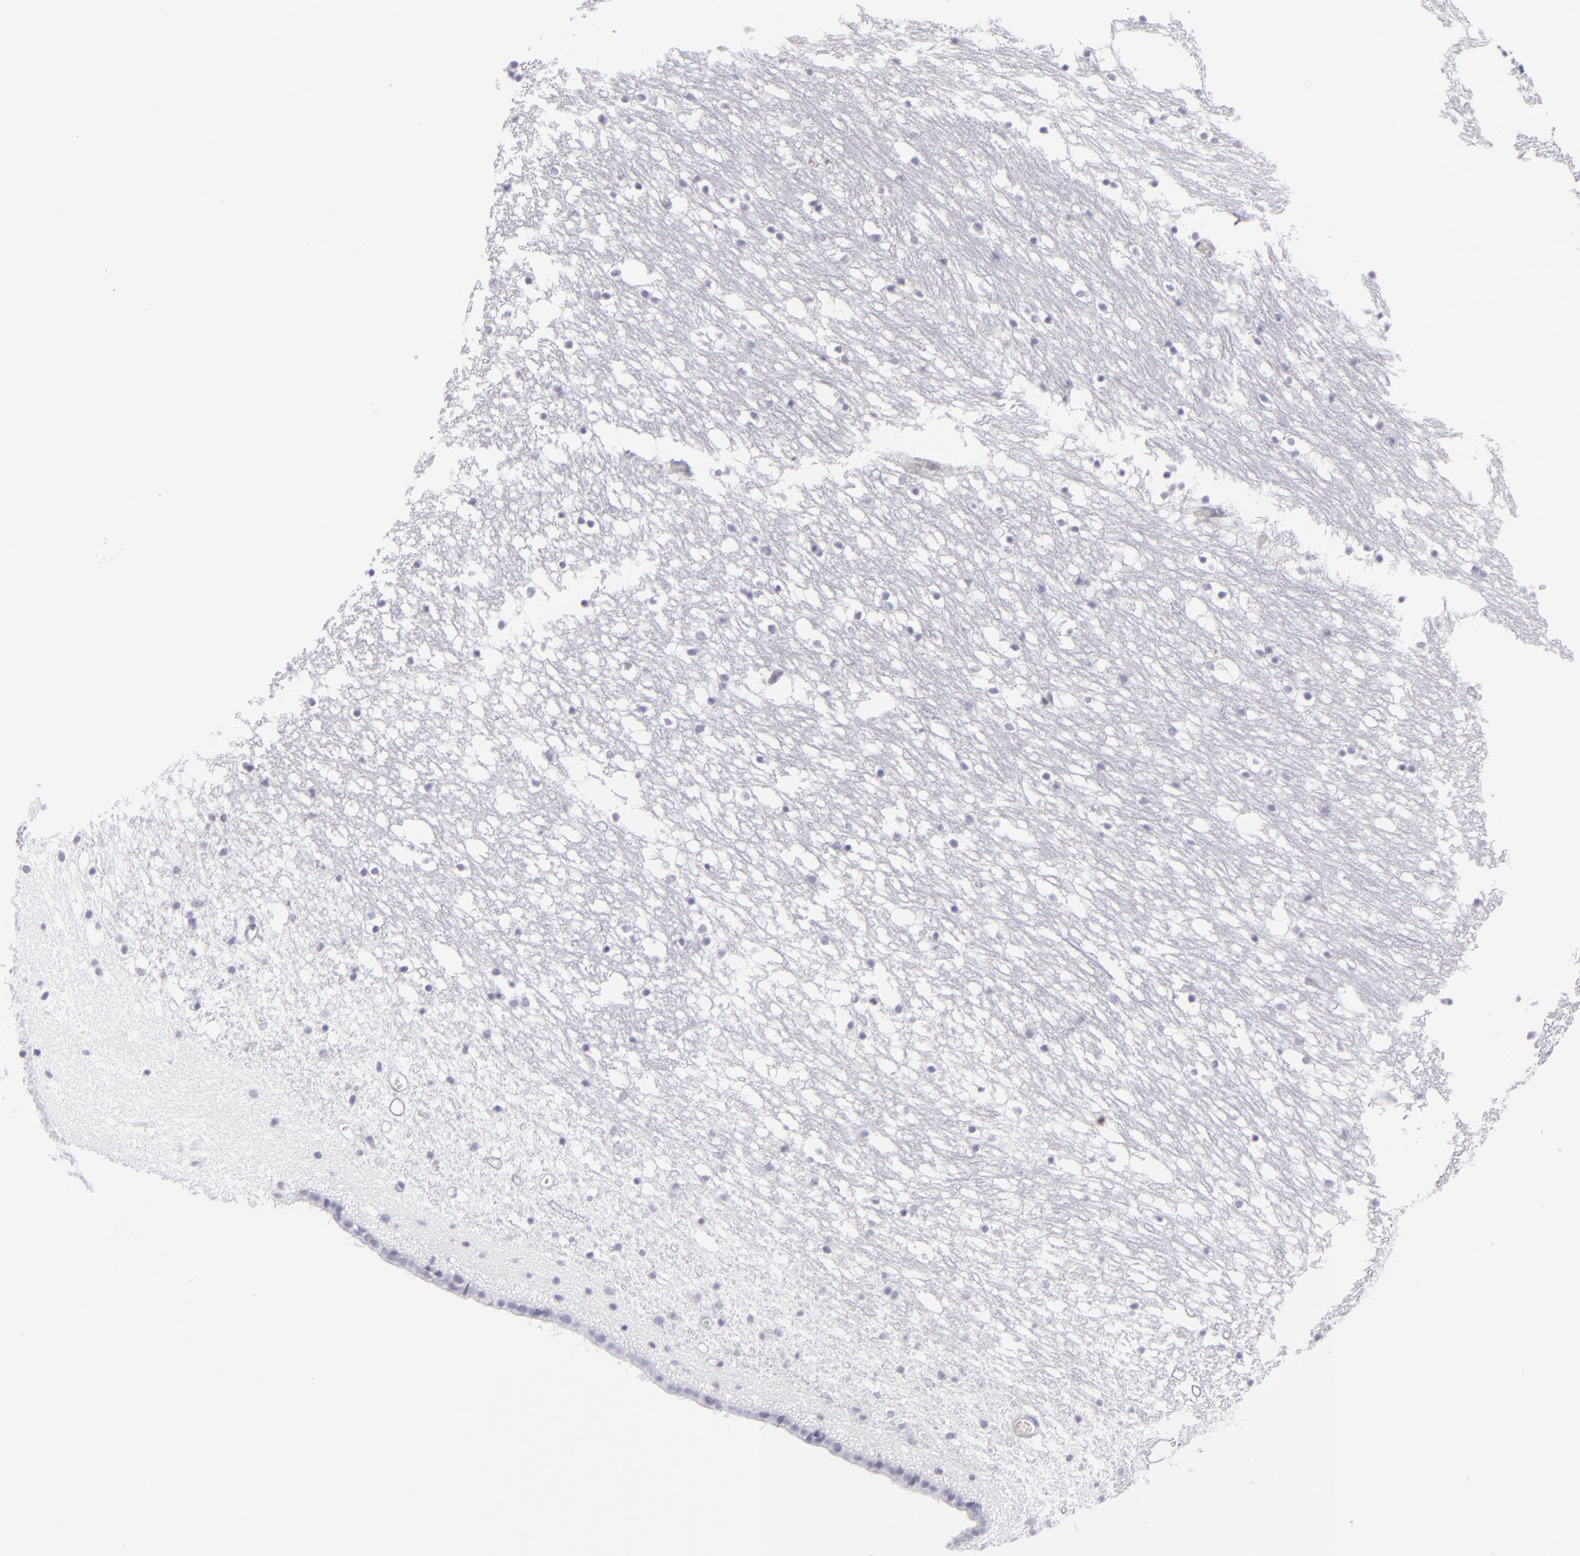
{"staining": {"intensity": "negative", "quantity": "none", "location": "none"}, "tissue": "caudate", "cell_type": "Glial cells", "image_type": "normal", "snomed": [{"axis": "morphology", "description": "Normal tissue, NOS"}, {"axis": "topography", "description": "Lateral ventricle wall"}], "caption": "This is an IHC photomicrograph of benign human caudate. There is no expression in glial cells.", "gene": "THBD", "patient": {"sex": "male", "age": 45}}